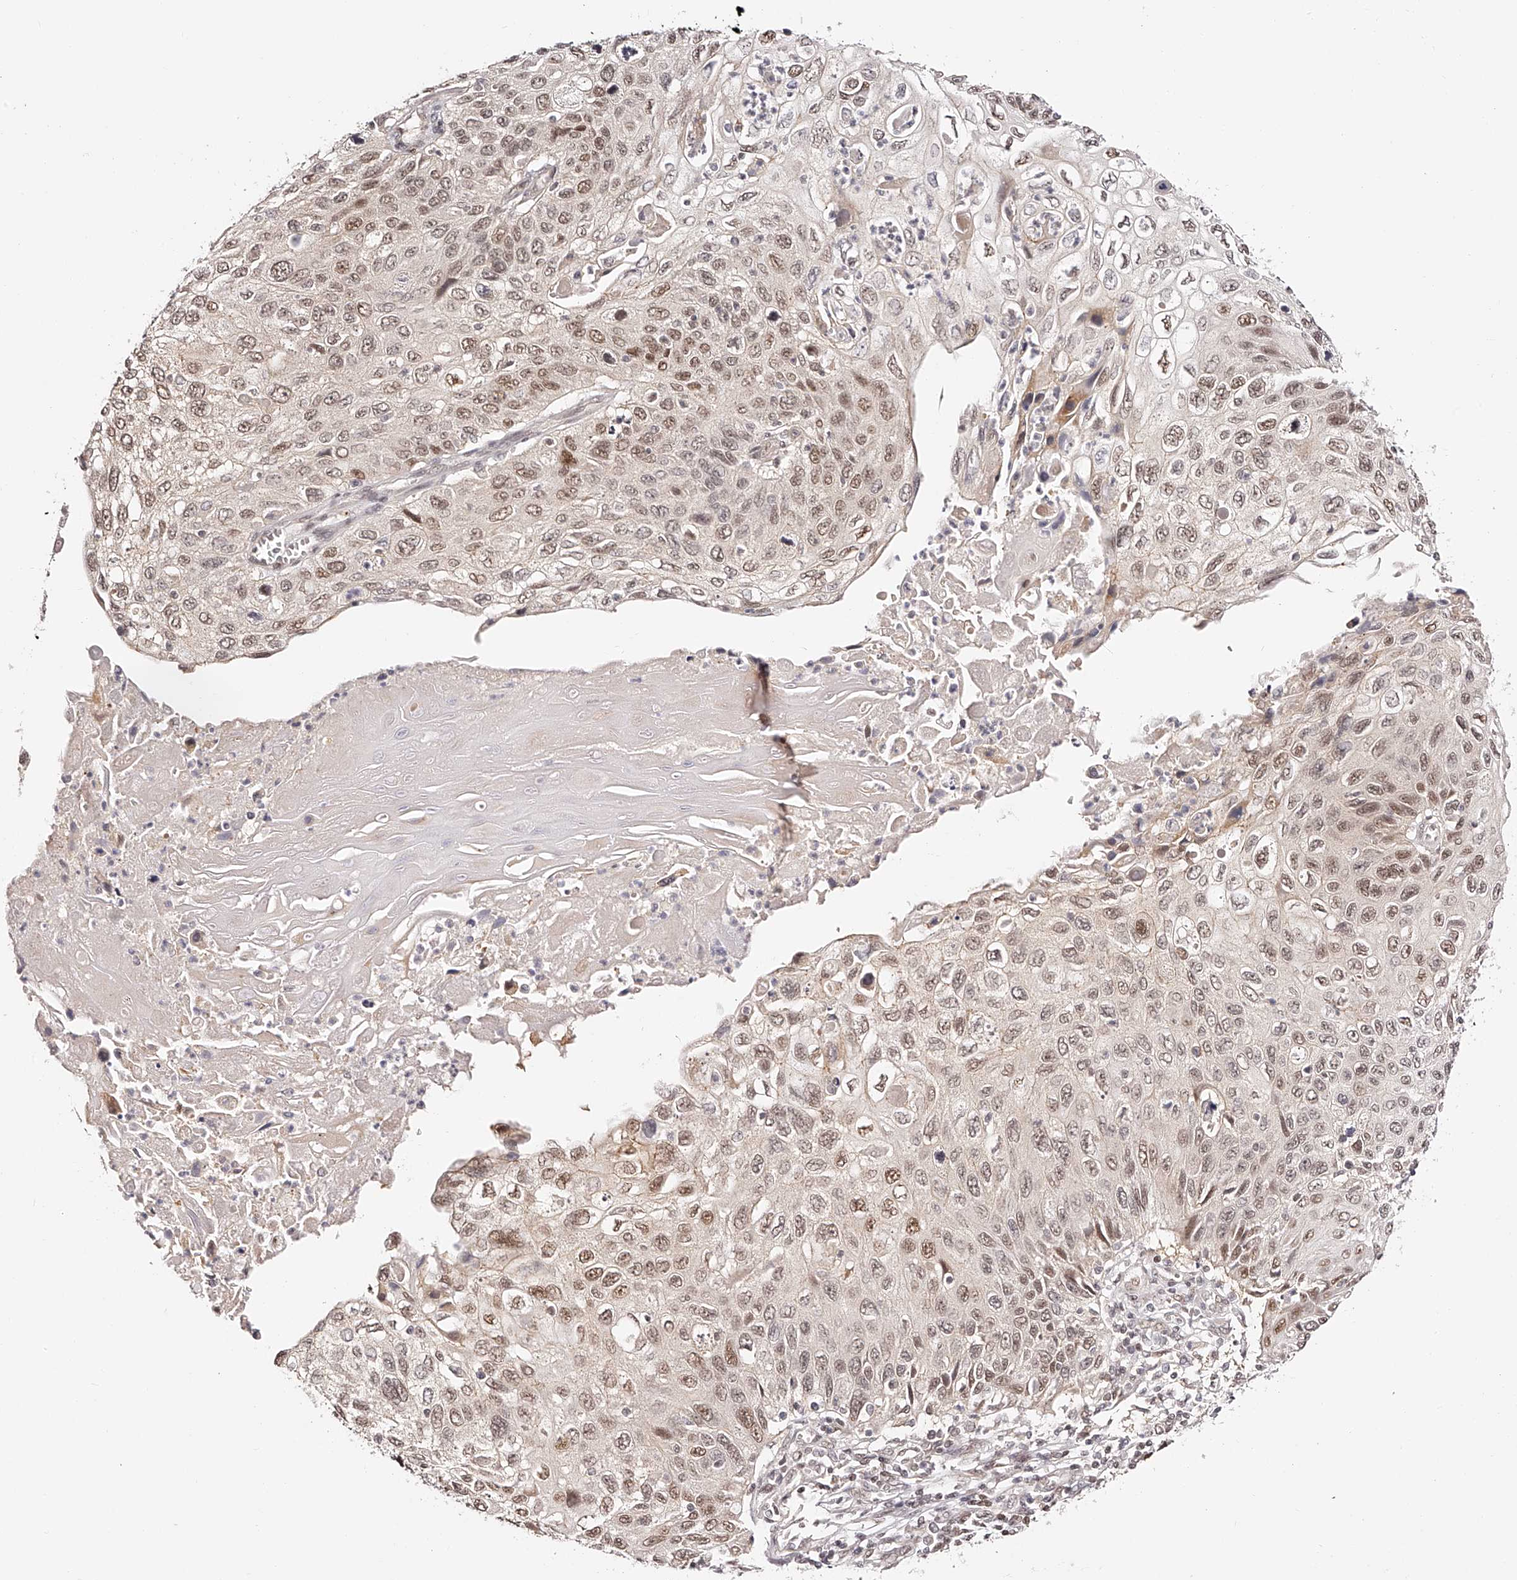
{"staining": {"intensity": "moderate", "quantity": "25%-75%", "location": "nuclear"}, "tissue": "cervical cancer", "cell_type": "Tumor cells", "image_type": "cancer", "snomed": [{"axis": "morphology", "description": "Squamous cell carcinoma, NOS"}, {"axis": "topography", "description": "Cervix"}], "caption": "DAB immunohistochemical staining of human squamous cell carcinoma (cervical) displays moderate nuclear protein expression in approximately 25%-75% of tumor cells.", "gene": "USF3", "patient": {"sex": "female", "age": 70}}